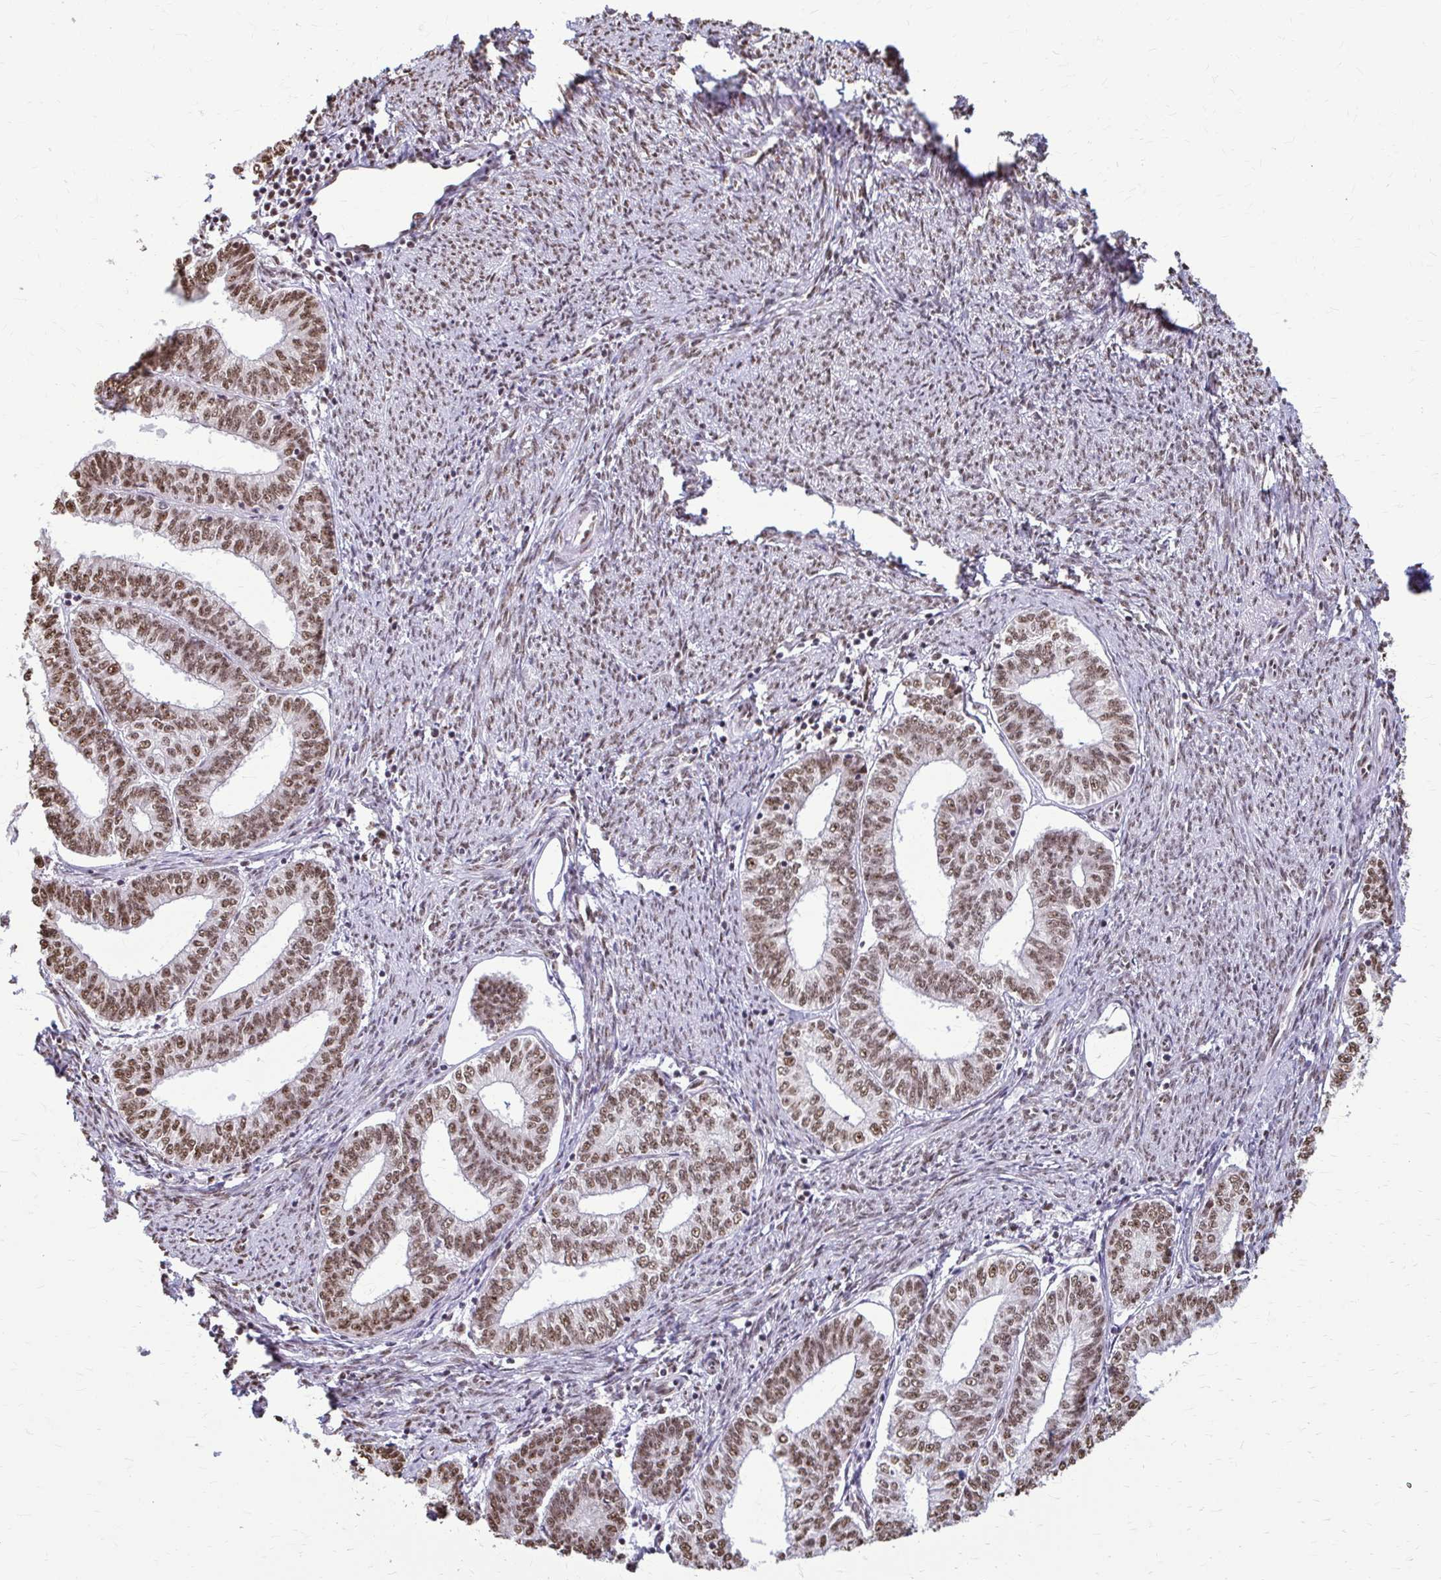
{"staining": {"intensity": "moderate", "quantity": ">75%", "location": "nuclear"}, "tissue": "endometrial cancer", "cell_type": "Tumor cells", "image_type": "cancer", "snomed": [{"axis": "morphology", "description": "Adenocarcinoma, NOS"}, {"axis": "topography", "description": "Endometrium"}], "caption": "Brown immunohistochemical staining in adenocarcinoma (endometrial) exhibits moderate nuclear expression in about >75% of tumor cells.", "gene": "SNRPA", "patient": {"sex": "female", "age": 61}}